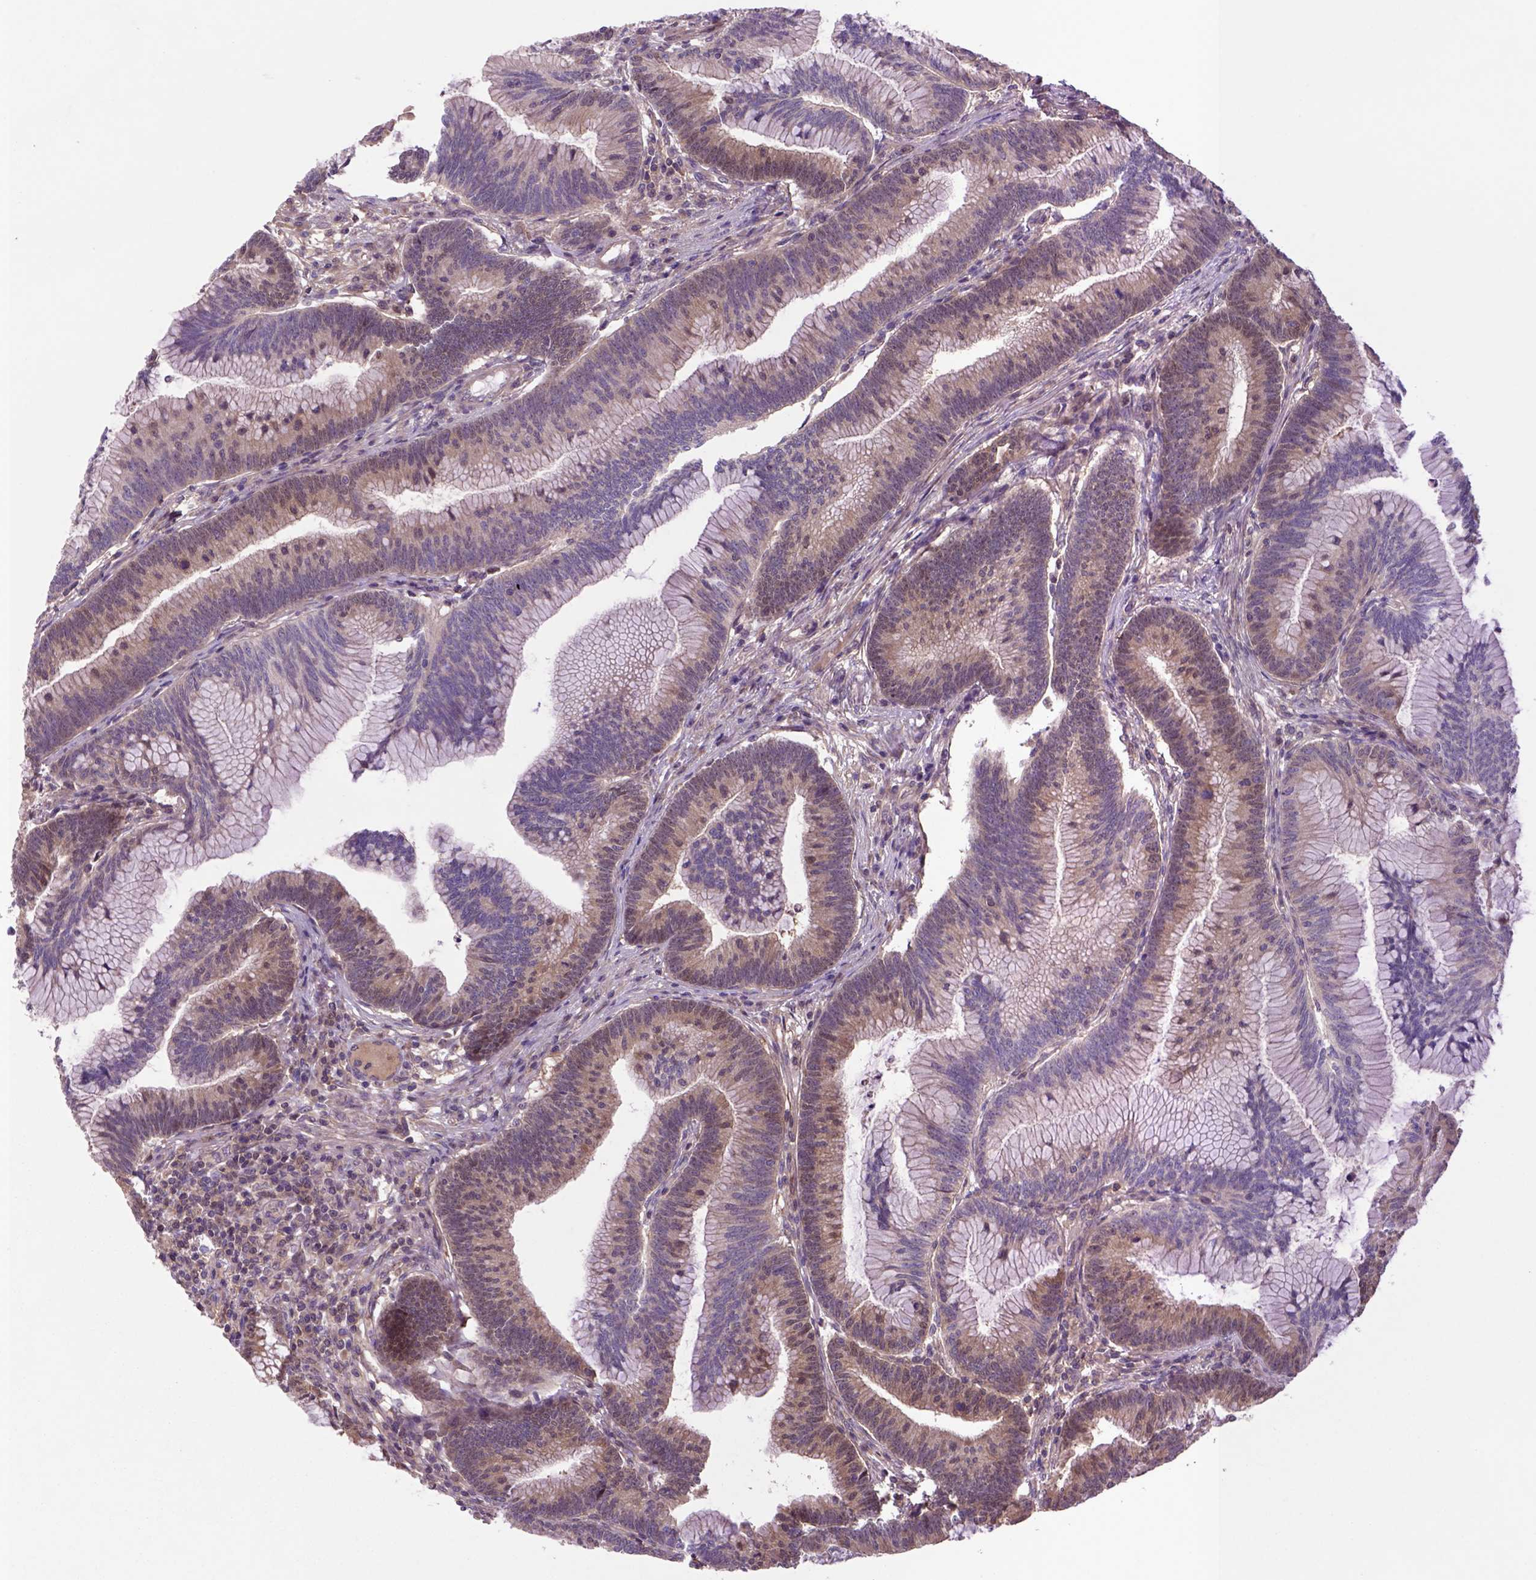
{"staining": {"intensity": "moderate", "quantity": ">75%", "location": "cytoplasmic/membranous"}, "tissue": "colorectal cancer", "cell_type": "Tumor cells", "image_type": "cancer", "snomed": [{"axis": "morphology", "description": "Adenocarcinoma, NOS"}, {"axis": "topography", "description": "Colon"}], "caption": "Immunohistochemical staining of adenocarcinoma (colorectal) displays moderate cytoplasmic/membranous protein staining in approximately >75% of tumor cells. The protein of interest is stained brown, and the nuclei are stained in blue (DAB (3,3'-diaminobenzidine) IHC with brightfield microscopy, high magnification).", "gene": "HSPBP1", "patient": {"sex": "female", "age": 78}}